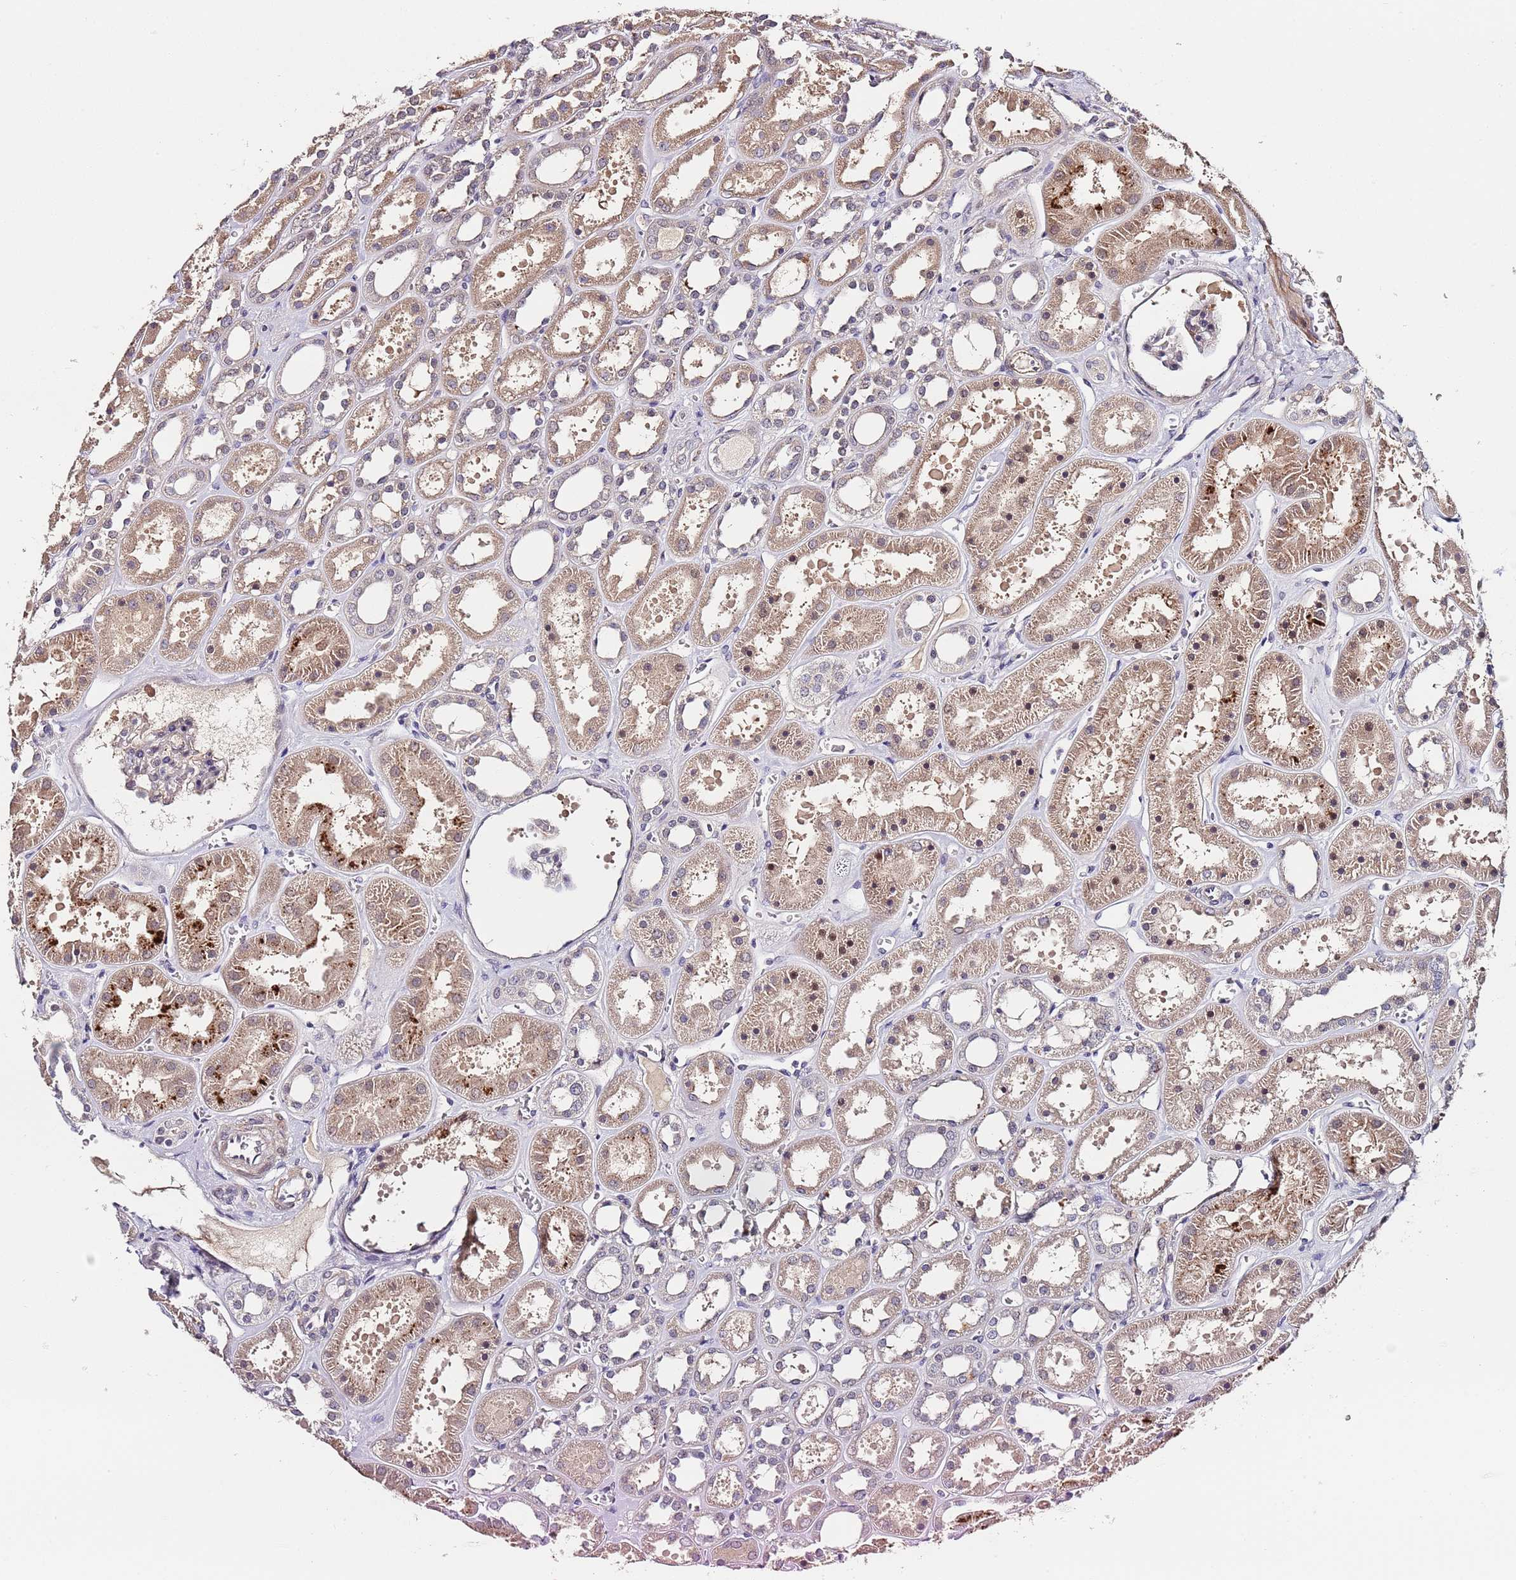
{"staining": {"intensity": "negative", "quantity": "none", "location": "none"}, "tissue": "kidney", "cell_type": "Cells in glomeruli", "image_type": "normal", "snomed": [{"axis": "morphology", "description": "Normal tissue, NOS"}, {"axis": "topography", "description": "Kidney"}], "caption": "A high-resolution image shows immunohistochemistry staining of normal kidney, which reveals no significant expression in cells in glomeruli.", "gene": "B4GALT4", "patient": {"sex": "female", "age": 41}}